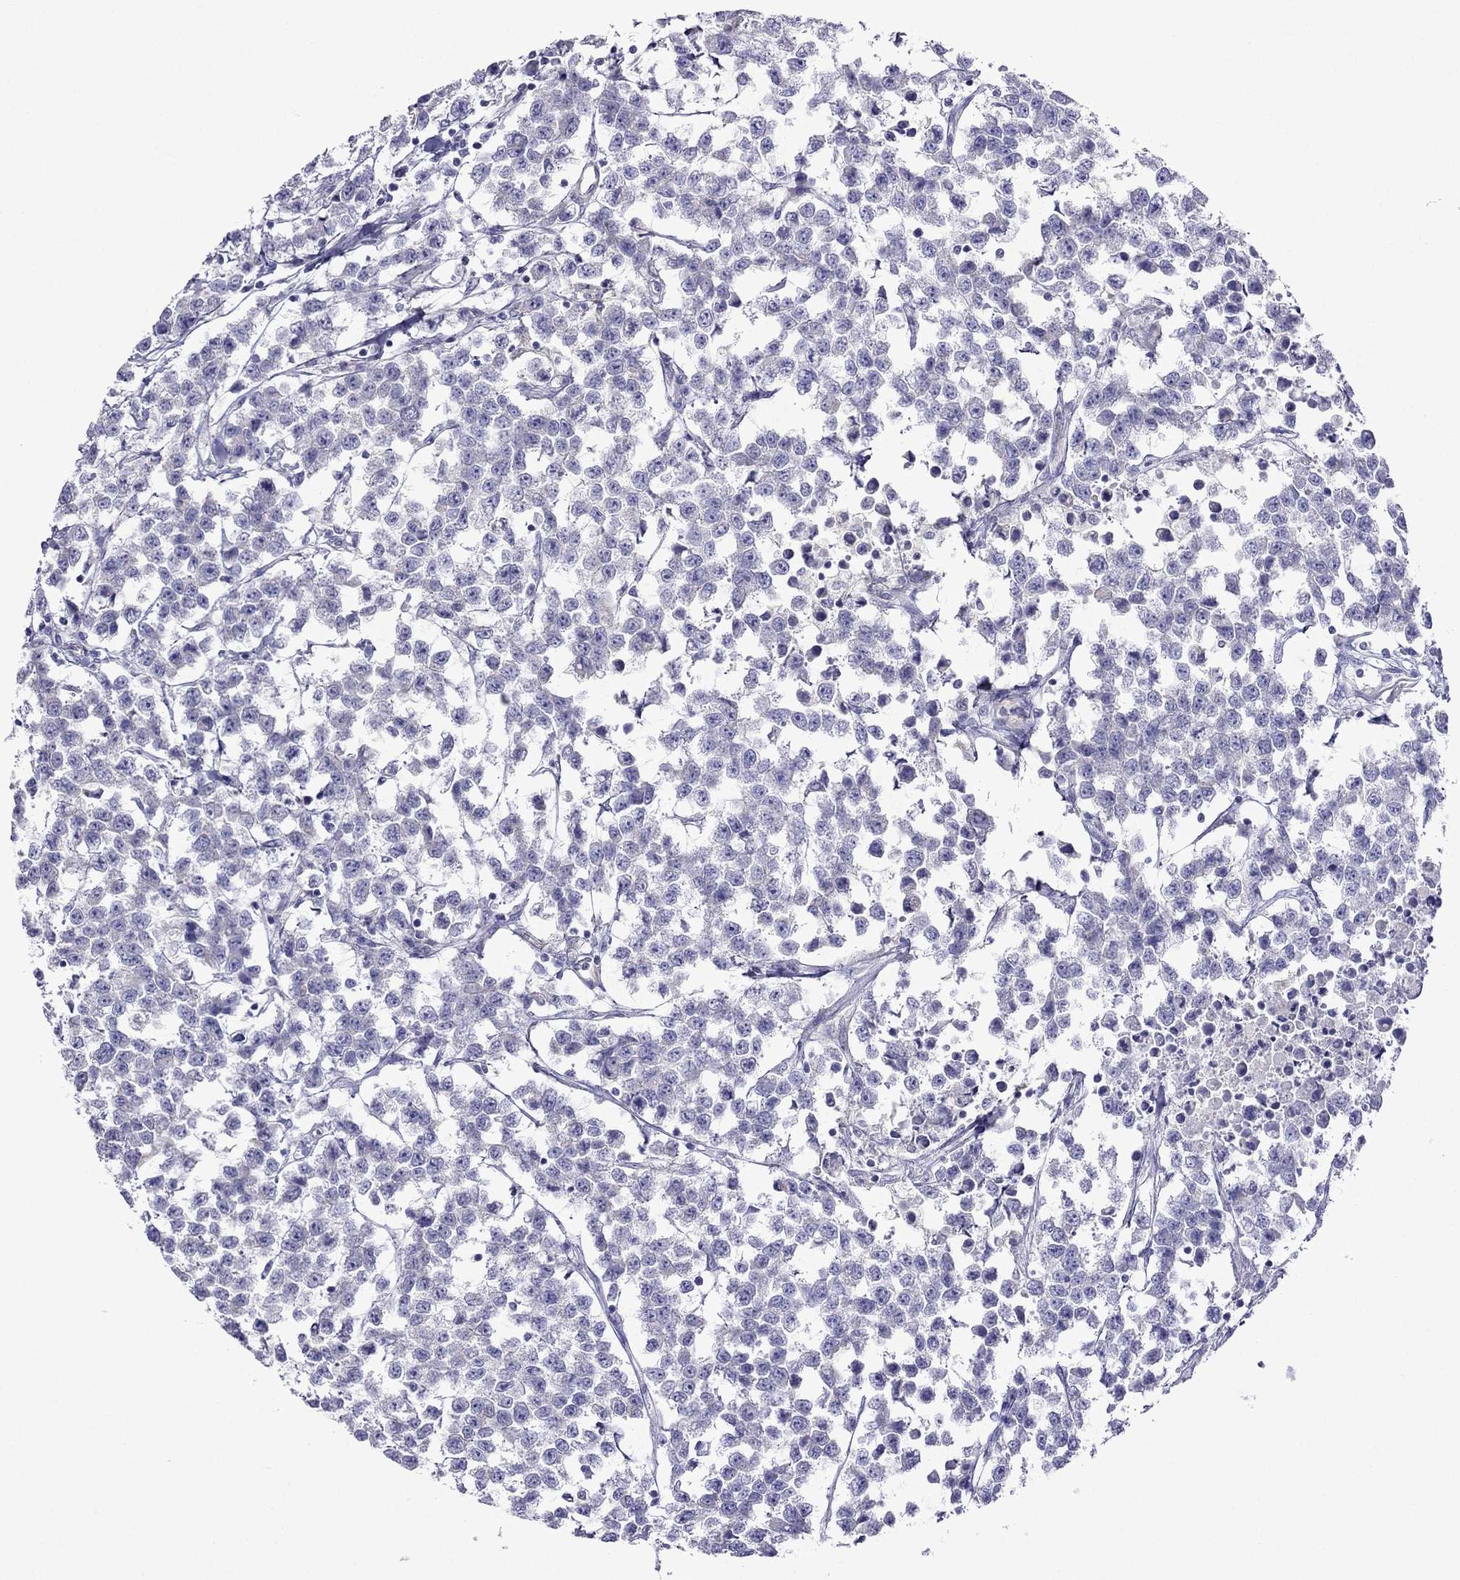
{"staining": {"intensity": "negative", "quantity": "none", "location": "none"}, "tissue": "testis cancer", "cell_type": "Tumor cells", "image_type": "cancer", "snomed": [{"axis": "morphology", "description": "Seminoma, NOS"}, {"axis": "topography", "description": "Testis"}], "caption": "Tumor cells are negative for protein expression in human testis cancer (seminoma).", "gene": "TDRD1", "patient": {"sex": "male", "age": 59}}